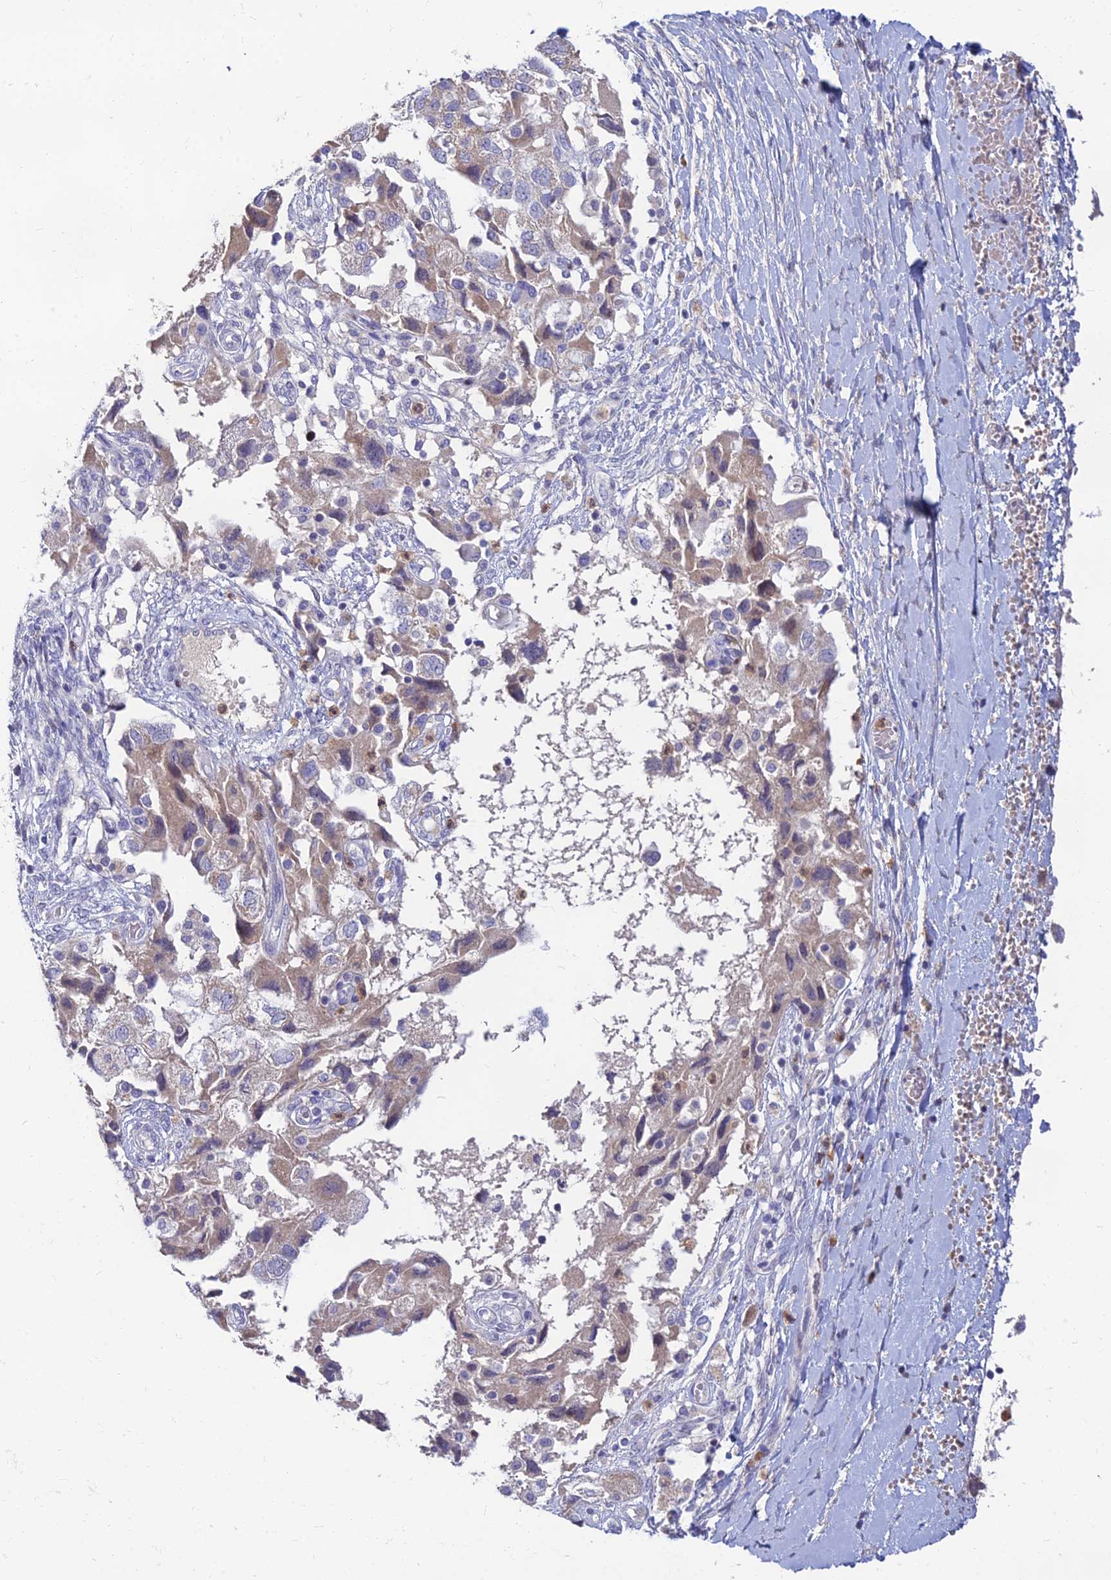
{"staining": {"intensity": "weak", "quantity": "<25%", "location": "cytoplasmic/membranous"}, "tissue": "ovarian cancer", "cell_type": "Tumor cells", "image_type": "cancer", "snomed": [{"axis": "morphology", "description": "Carcinoma, NOS"}, {"axis": "morphology", "description": "Cystadenocarcinoma, serous, NOS"}, {"axis": "topography", "description": "Ovary"}], "caption": "Tumor cells are negative for brown protein staining in ovarian carcinoma.", "gene": "GOLGA6D", "patient": {"sex": "female", "age": 69}}